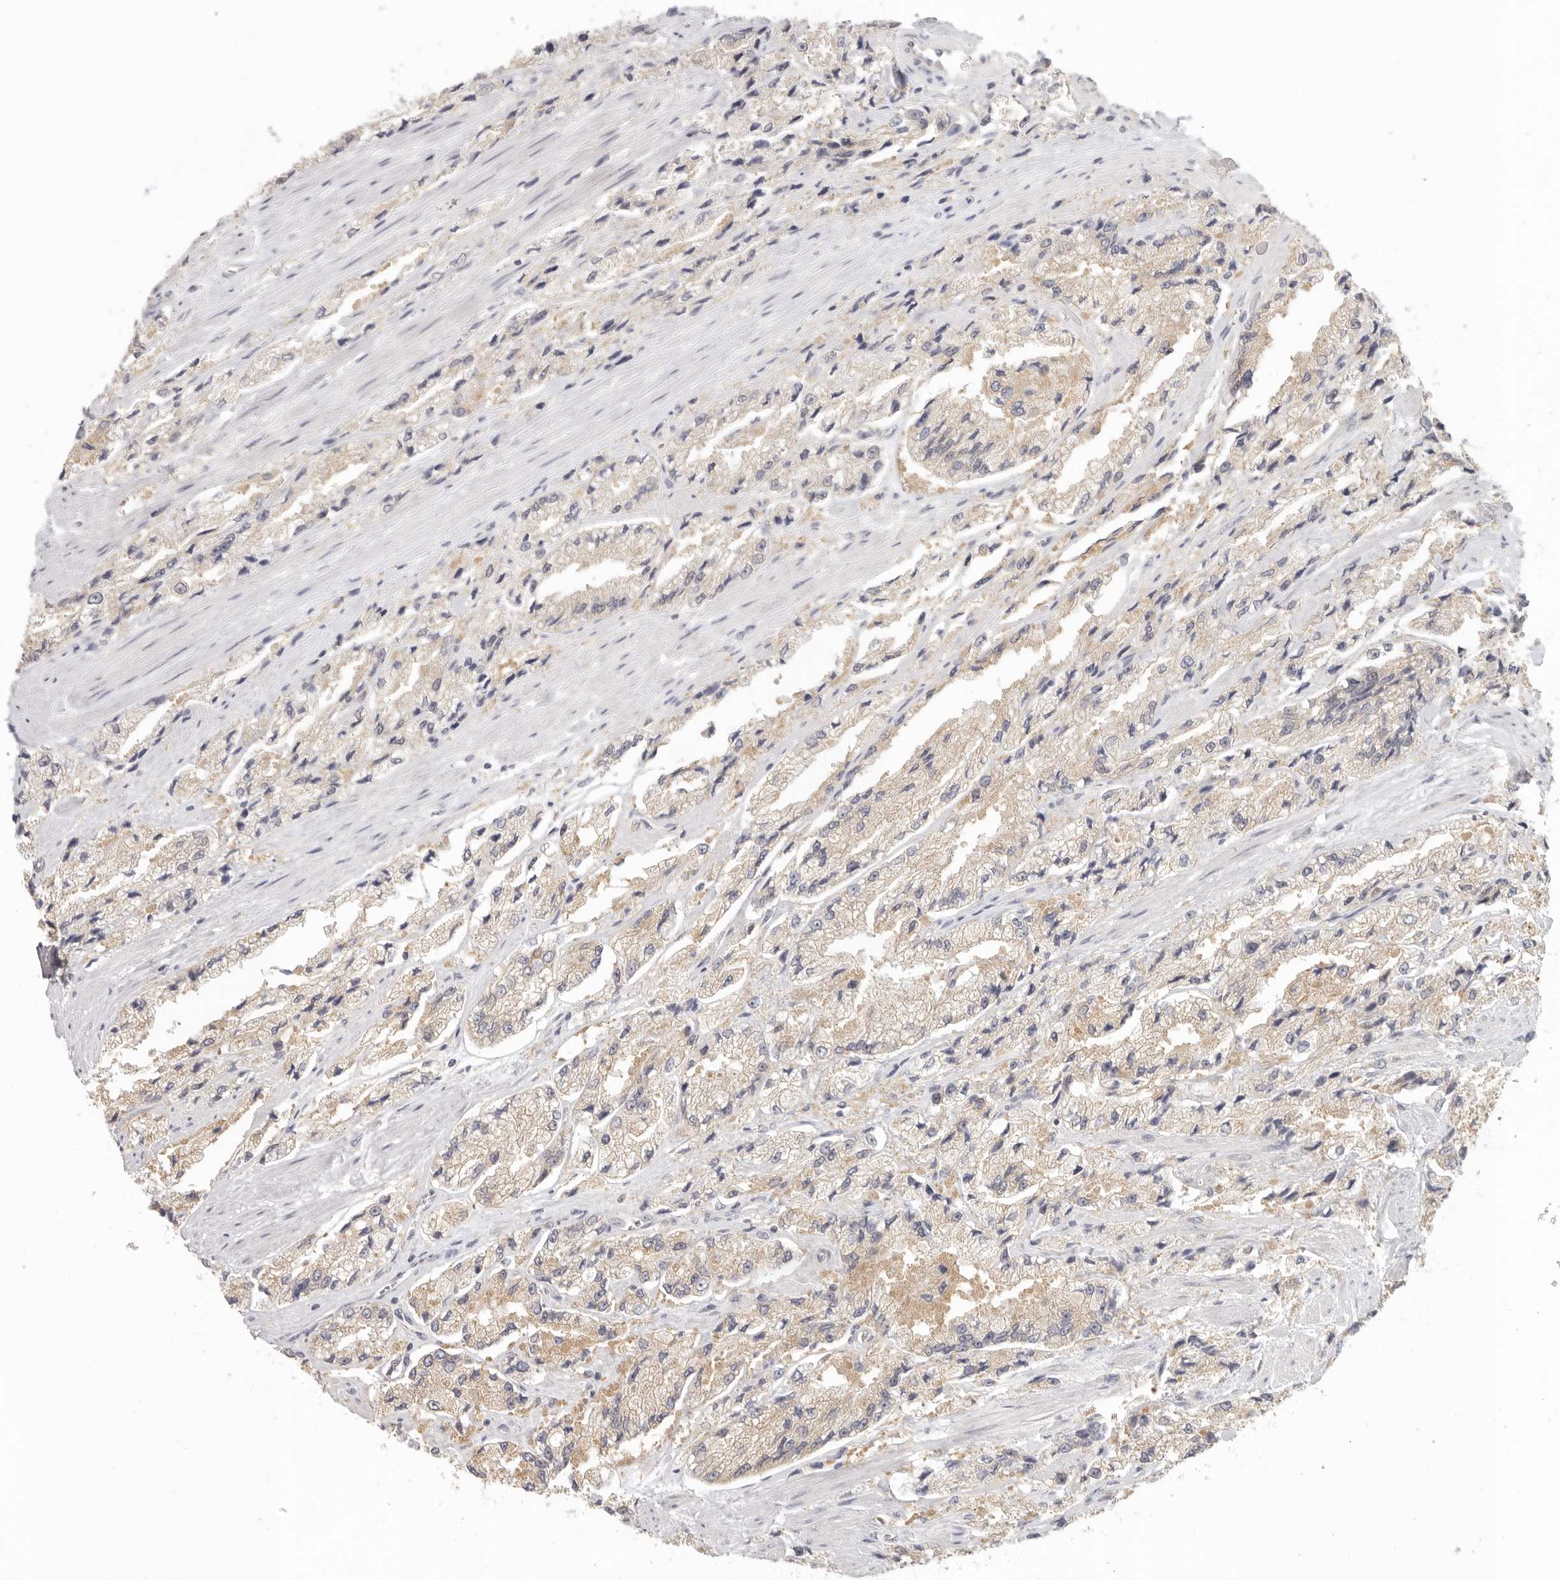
{"staining": {"intensity": "weak", "quantity": "25%-75%", "location": "cytoplasmic/membranous"}, "tissue": "prostate cancer", "cell_type": "Tumor cells", "image_type": "cancer", "snomed": [{"axis": "morphology", "description": "Adenocarcinoma, High grade"}, {"axis": "topography", "description": "Prostate"}], "caption": "Immunohistochemistry (DAB) staining of prostate high-grade adenocarcinoma reveals weak cytoplasmic/membranous protein positivity in approximately 25%-75% of tumor cells.", "gene": "AHDC1", "patient": {"sex": "male", "age": 58}}